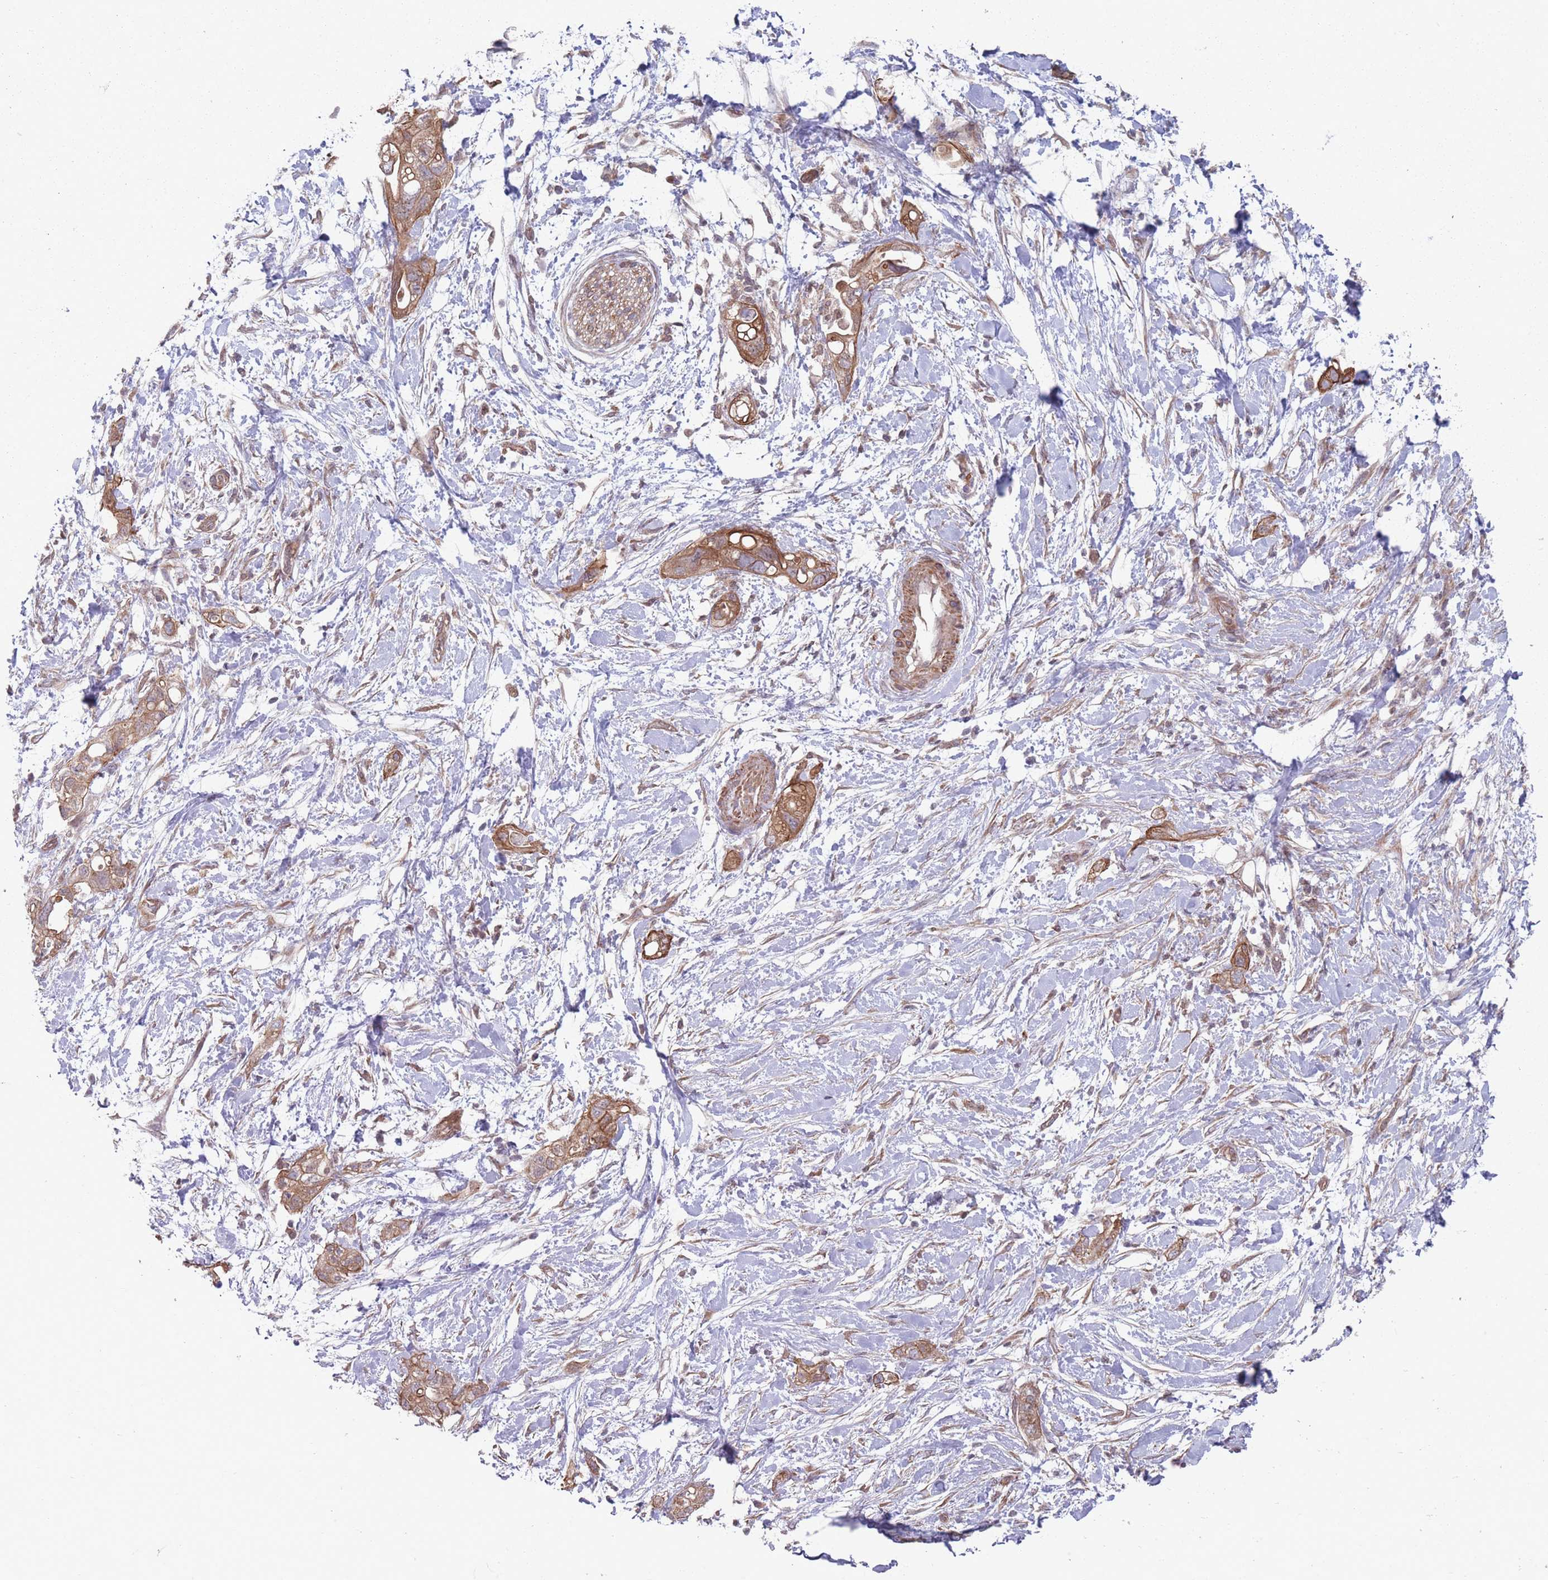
{"staining": {"intensity": "moderate", "quantity": ">75%", "location": "cytoplasmic/membranous"}, "tissue": "pancreatic cancer", "cell_type": "Tumor cells", "image_type": "cancer", "snomed": [{"axis": "morphology", "description": "Adenocarcinoma, NOS"}, {"axis": "topography", "description": "Pancreas"}], "caption": "An immunohistochemistry (IHC) photomicrograph of tumor tissue is shown. Protein staining in brown shows moderate cytoplasmic/membranous positivity in adenocarcinoma (pancreatic) within tumor cells.", "gene": "VRK2", "patient": {"sex": "female", "age": 72}}